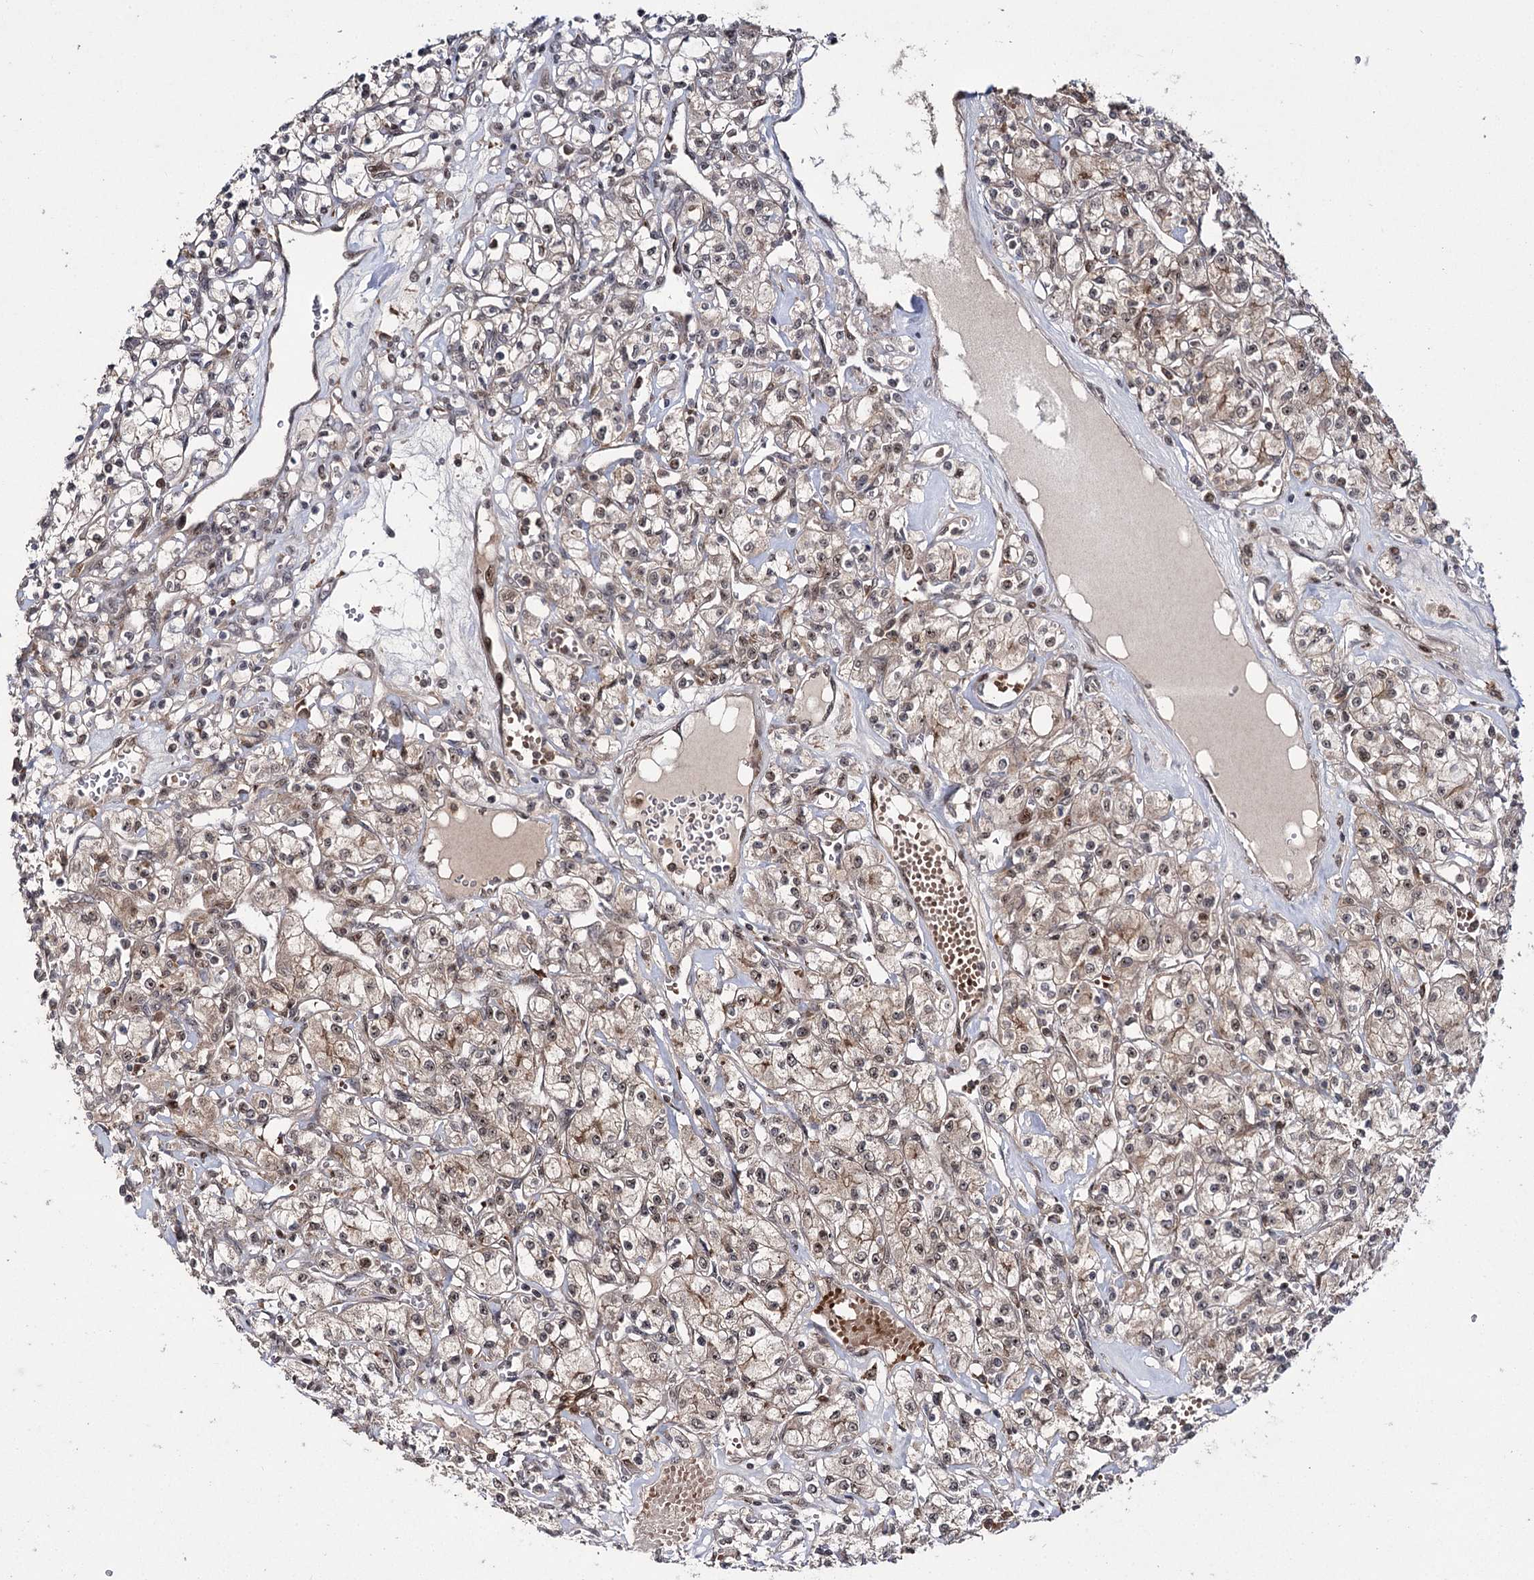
{"staining": {"intensity": "moderate", "quantity": ">75%", "location": "cytoplasmic/membranous,nuclear"}, "tissue": "renal cancer", "cell_type": "Tumor cells", "image_type": "cancer", "snomed": [{"axis": "morphology", "description": "Adenocarcinoma, NOS"}, {"axis": "topography", "description": "Kidney"}], "caption": "Protein staining exhibits moderate cytoplasmic/membranous and nuclear expression in approximately >75% of tumor cells in renal cancer.", "gene": "MKNK2", "patient": {"sex": "female", "age": 59}}